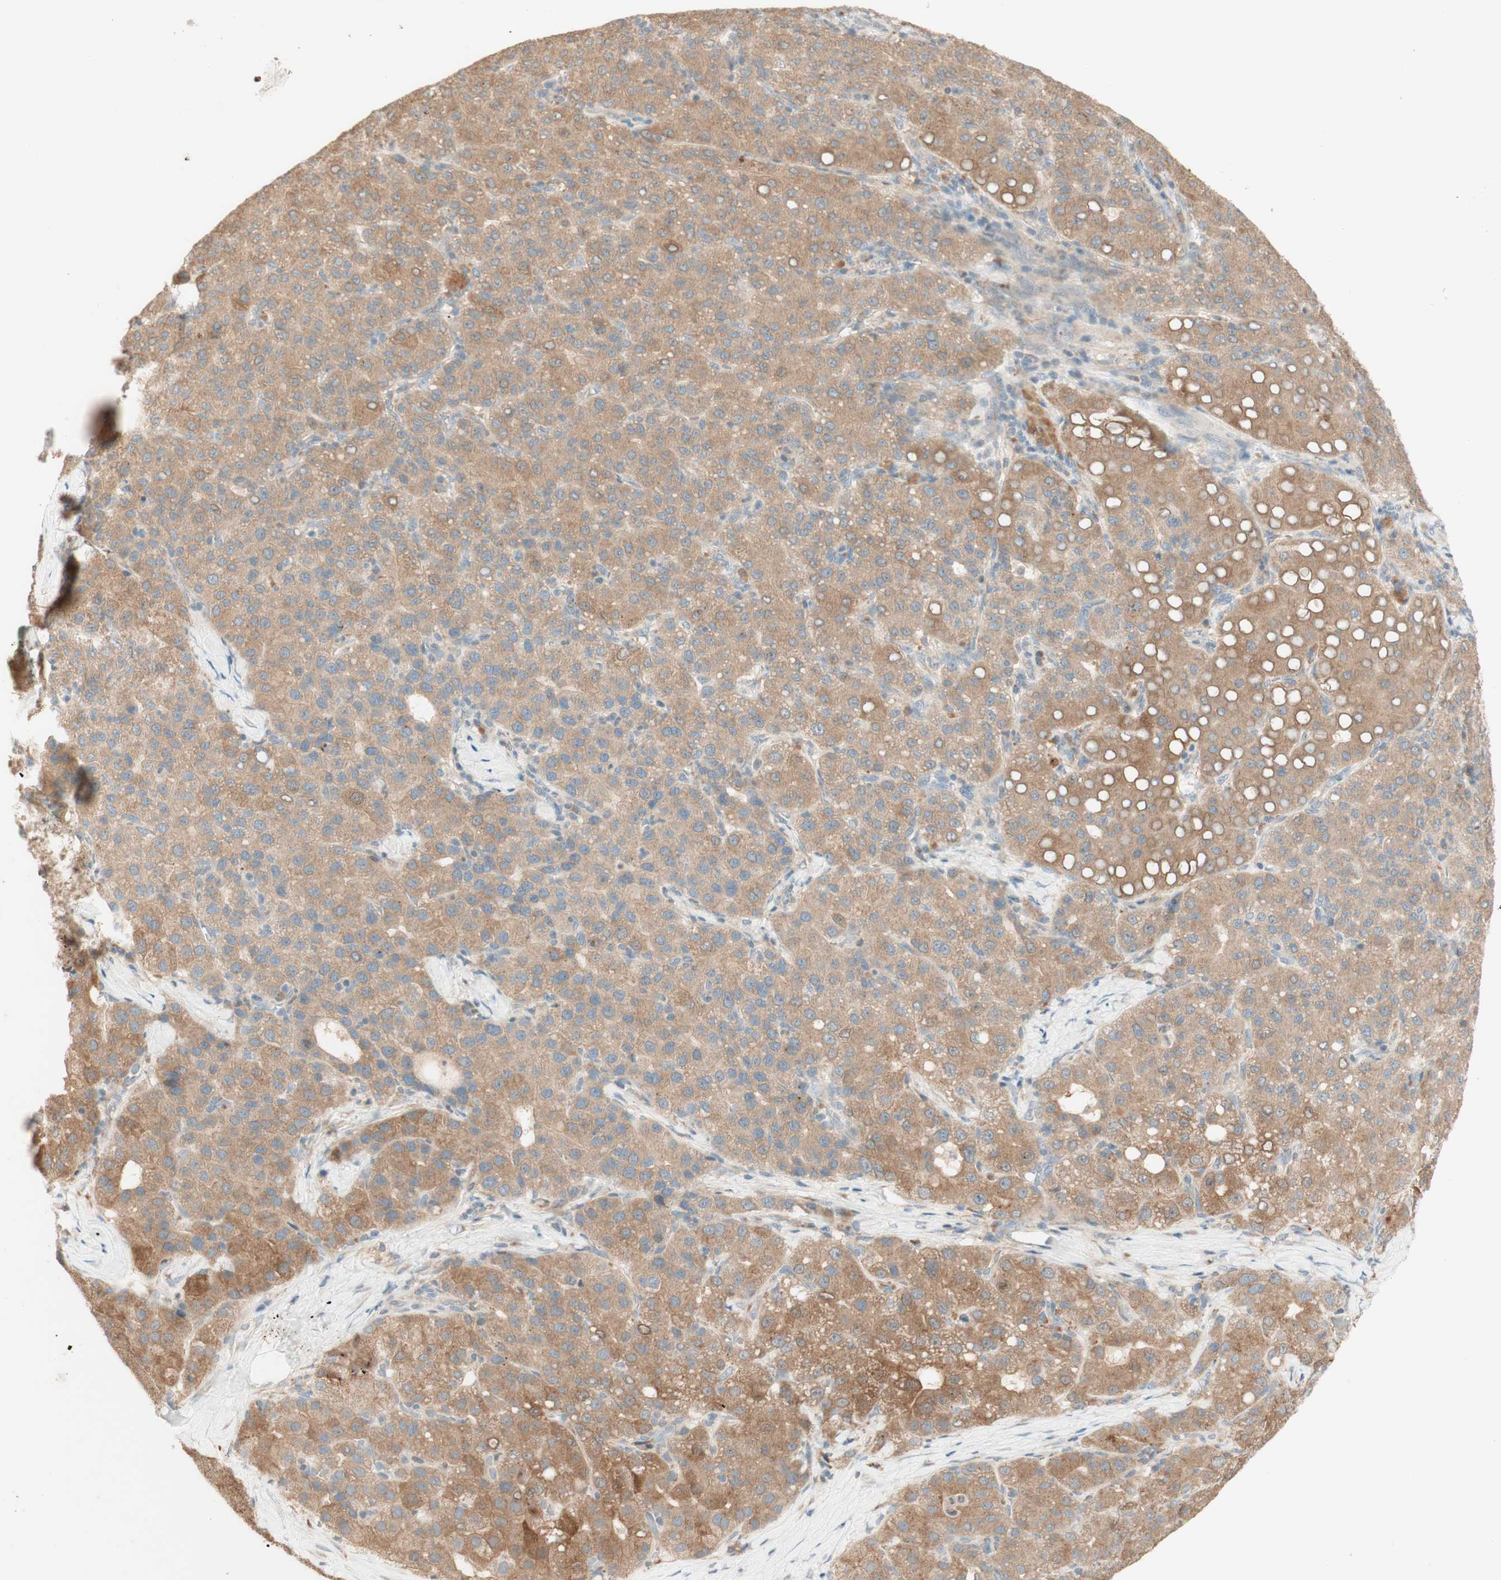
{"staining": {"intensity": "moderate", "quantity": ">75%", "location": "cytoplasmic/membranous"}, "tissue": "liver cancer", "cell_type": "Tumor cells", "image_type": "cancer", "snomed": [{"axis": "morphology", "description": "Carcinoma, Hepatocellular, NOS"}, {"axis": "topography", "description": "Liver"}], "caption": "About >75% of tumor cells in human hepatocellular carcinoma (liver) exhibit moderate cytoplasmic/membranous protein expression as visualized by brown immunohistochemical staining.", "gene": "CLCN2", "patient": {"sex": "male", "age": 65}}